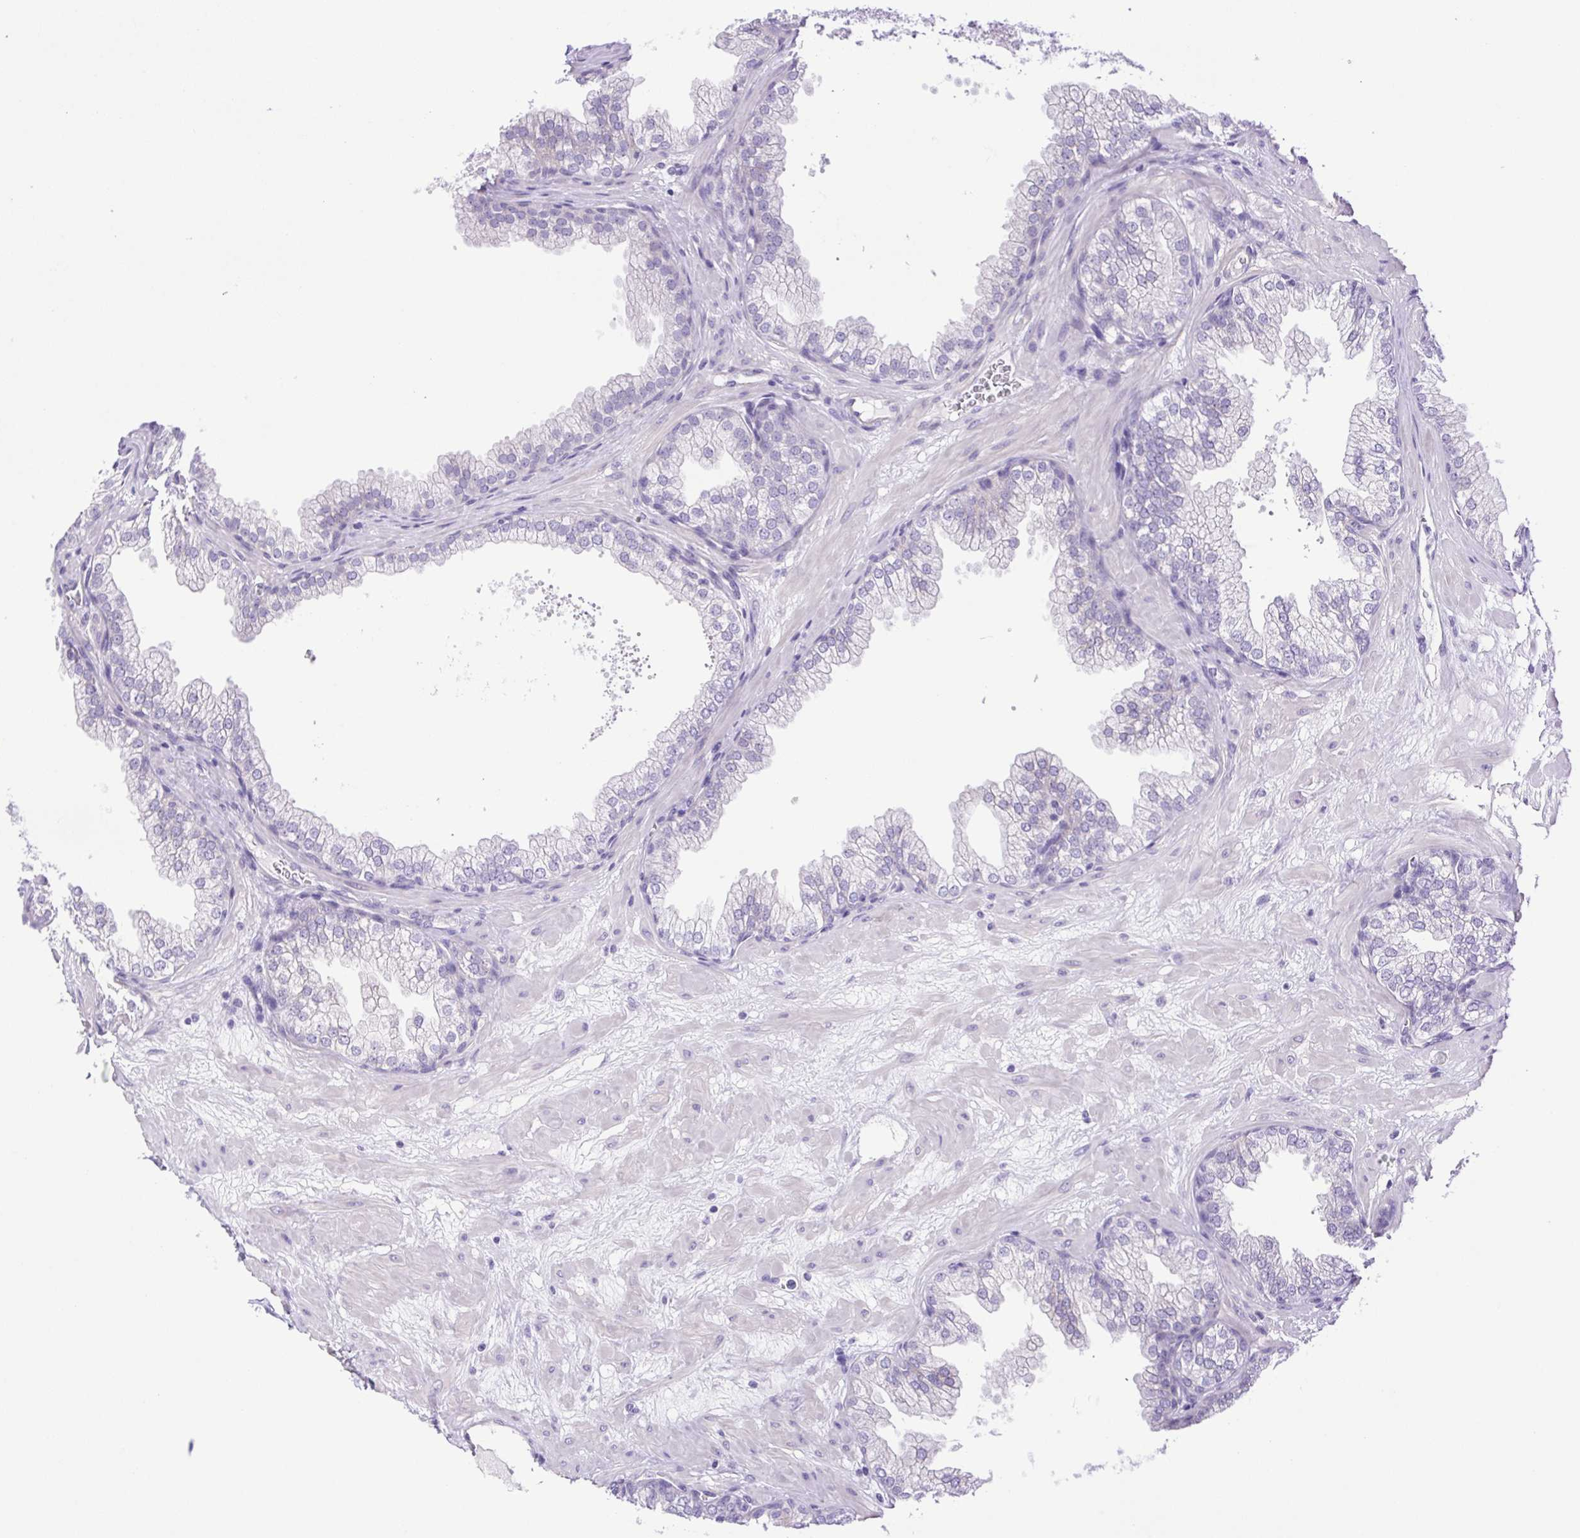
{"staining": {"intensity": "negative", "quantity": "none", "location": "none"}, "tissue": "prostate", "cell_type": "Glandular cells", "image_type": "normal", "snomed": [{"axis": "morphology", "description": "Normal tissue, NOS"}, {"axis": "topography", "description": "Prostate"}], "caption": "IHC of benign prostate reveals no expression in glandular cells.", "gene": "CDSN", "patient": {"sex": "male", "age": 37}}